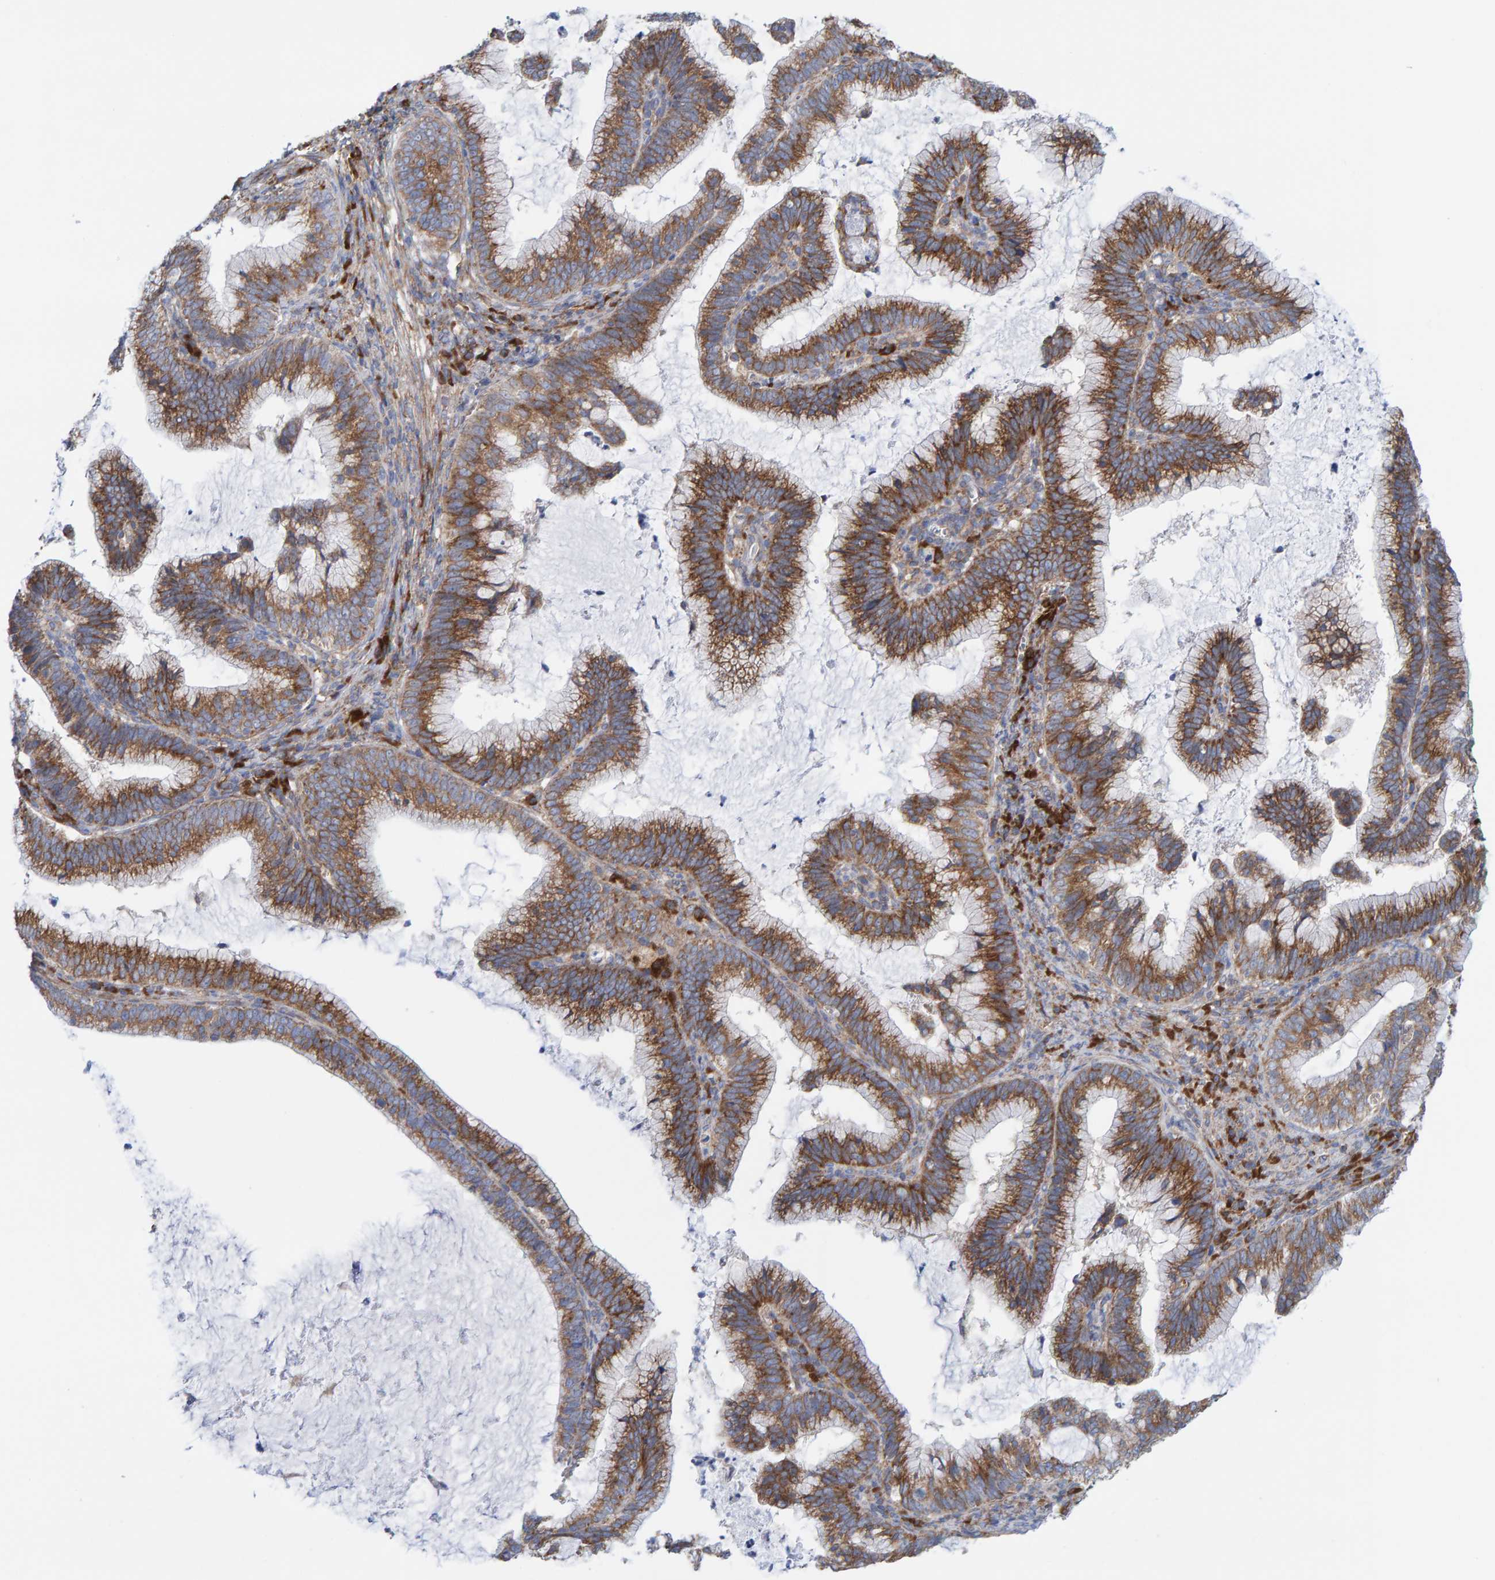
{"staining": {"intensity": "moderate", "quantity": ">75%", "location": "cytoplasmic/membranous"}, "tissue": "cervical cancer", "cell_type": "Tumor cells", "image_type": "cancer", "snomed": [{"axis": "morphology", "description": "Adenocarcinoma, NOS"}, {"axis": "topography", "description": "Cervix"}], "caption": "Human cervical adenocarcinoma stained with a brown dye demonstrates moderate cytoplasmic/membranous positive positivity in approximately >75% of tumor cells.", "gene": "CDK5RAP3", "patient": {"sex": "female", "age": 36}}